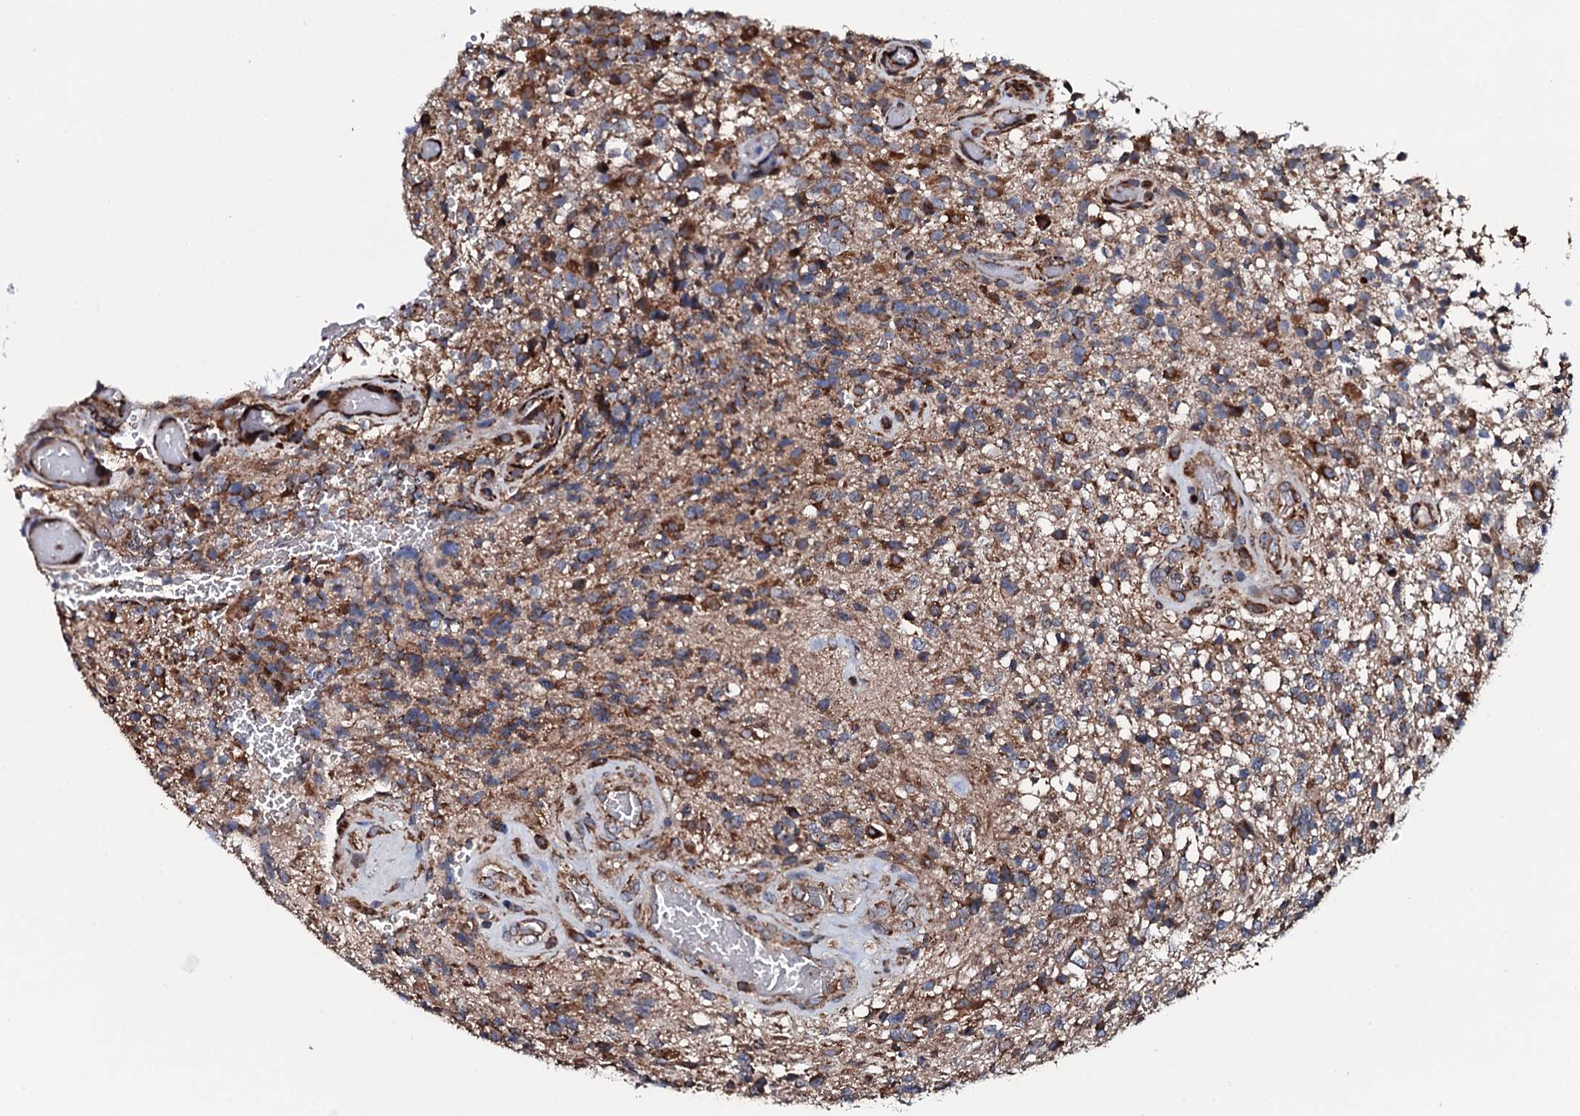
{"staining": {"intensity": "moderate", "quantity": ">75%", "location": "cytoplasmic/membranous"}, "tissue": "glioma", "cell_type": "Tumor cells", "image_type": "cancer", "snomed": [{"axis": "morphology", "description": "Glioma, malignant, High grade"}, {"axis": "topography", "description": "Brain"}], "caption": "High-magnification brightfield microscopy of malignant high-grade glioma stained with DAB (3,3'-diaminobenzidine) (brown) and counterstained with hematoxylin (blue). tumor cells exhibit moderate cytoplasmic/membranous staining is appreciated in approximately>75% of cells.", "gene": "RAB12", "patient": {"sex": "male", "age": 56}}